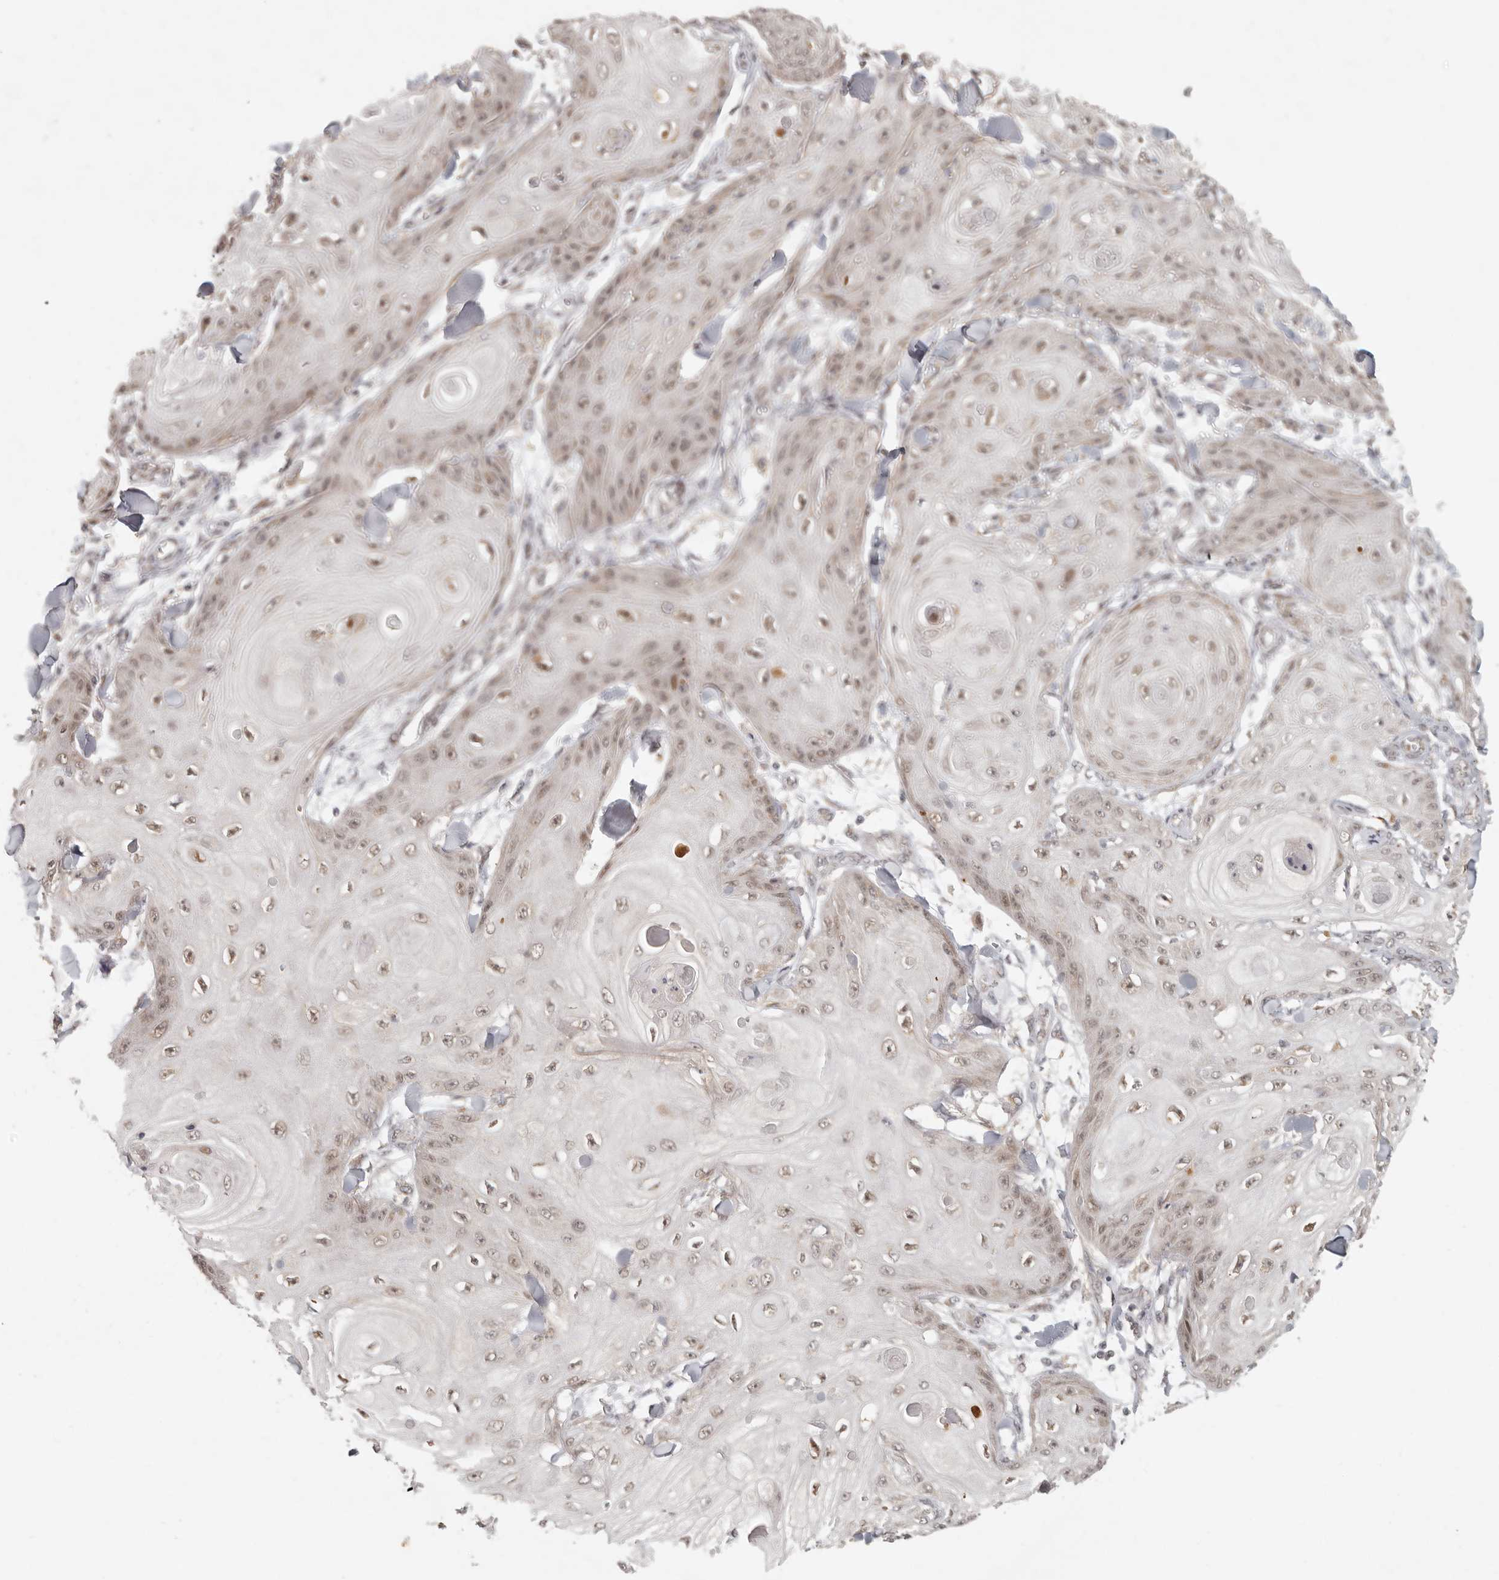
{"staining": {"intensity": "weak", "quantity": ">75%", "location": "nuclear"}, "tissue": "skin cancer", "cell_type": "Tumor cells", "image_type": "cancer", "snomed": [{"axis": "morphology", "description": "Squamous cell carcinoma, NOS"}, {"axis": "topography", "description": "Skin"}], "caption": "Protein expression analysis of human skin cancer (squamous cell carcinoma) reveals weak nuclear positivity in approximately >75% of tumor cells.", "gene": "LRRC75A", "patient": {"sex": "male", "age": 74}}